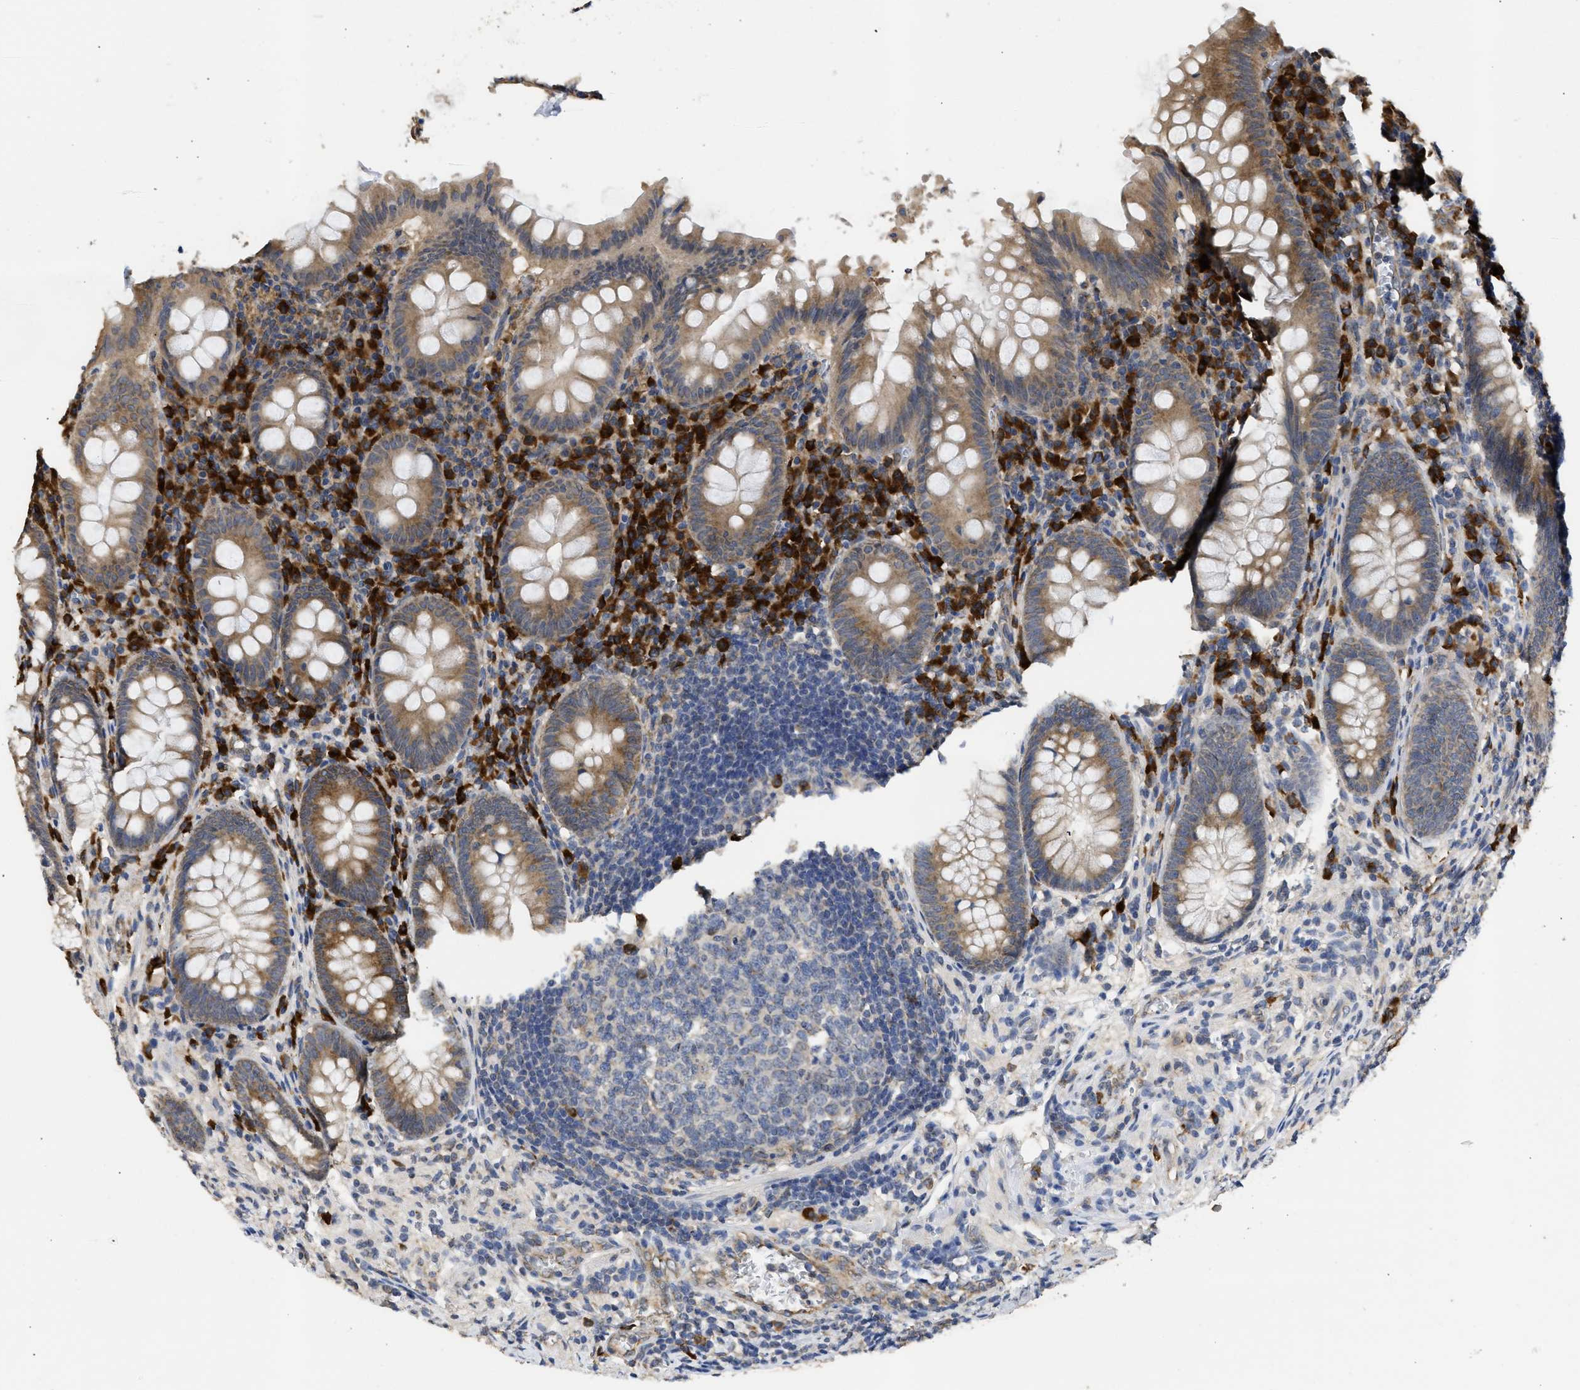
{"staining": {"intensity": "moderate", "quantity": ">75%", "location": "cytoplasmic/membranous"}, "tissue": "appendix", "cell_type": "Glandular cells", "image_type": "normal", "snomed": [{"axis": "morphology", "description": "Normal tissue, NOS"}, {"axis": "topography", "description": "Appendix"}], "caption": "Immunohistochemistry image of normal appendix: appendix stained using immunohistochemistry demonstrates medium levels of moderate protein expression localized specifically in the cytoplasmic/membranous of glandular cells, appearing as a cytoplasmic/membranous brown color.", "gene": "DNAJC1", "patient": {"sex": "male", "age": 56}}